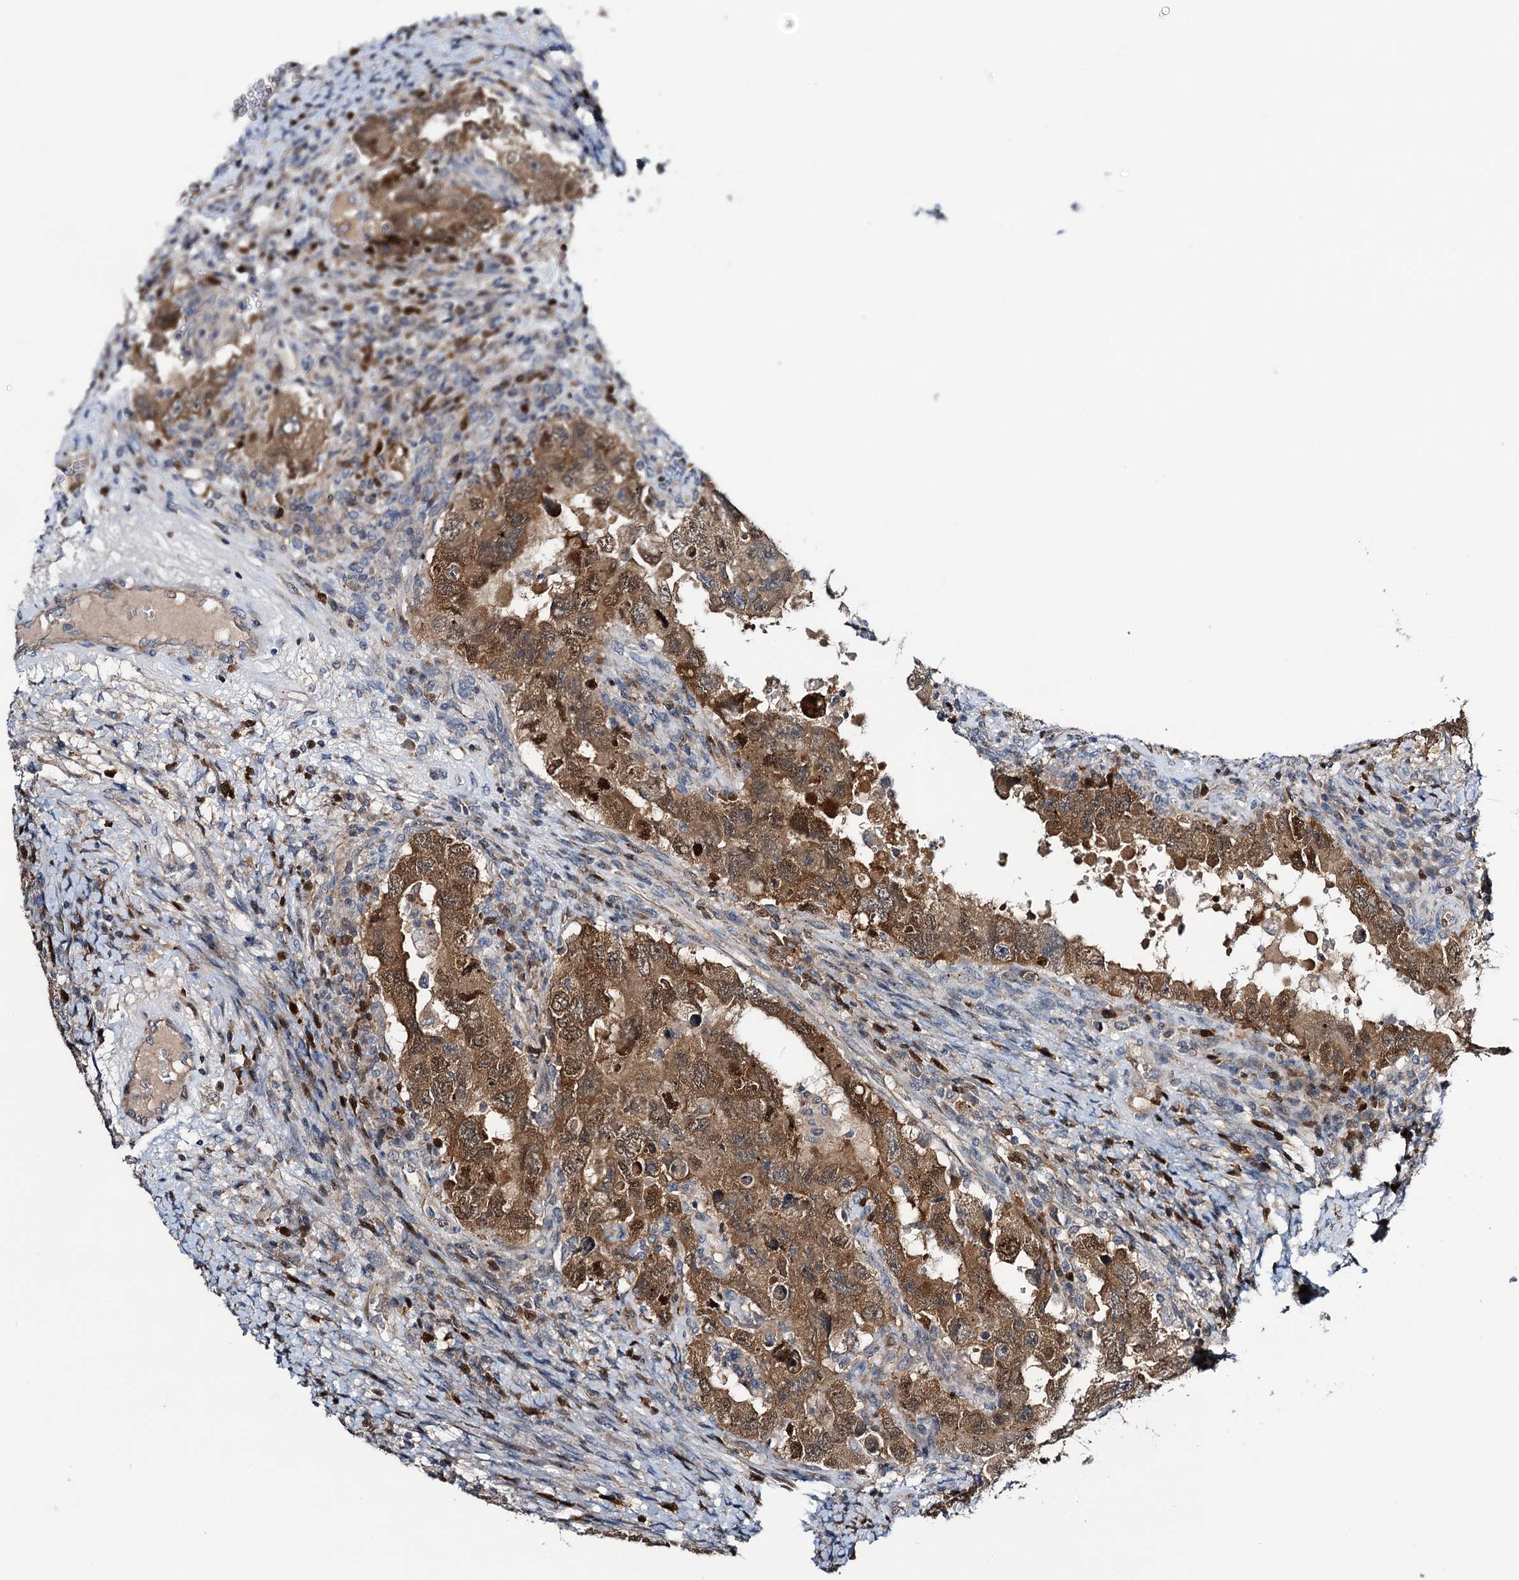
{"staining": {"intensity": "moderate", "quantity": ">75%", "location": "cytoplasmic/membranous,nuclear"}, "tissue": "testis cancer", "cell_type": "Tumor cells", "image_type": "cancer", "snomed": [{"axis": "morphology", "description": "Carcinoma, Embryonal, NOS"}, {"axis": "topography", "description": "Testis"}], "caption": "Testis embryonal carcinoma stained with DAB immunohistochemistry (IHC) shows medium levels of moderate cytoplasmic/membranous and nuclear positivity in about >75% of tumor cells. The staining was performed using DAB to visualize the protein expression in brown, while the nuclei were stained in blue with hematoxylin (Magnification: 20x).", "gene": "NCAPD2", "patient": {"sex": "male", "age": 26}}